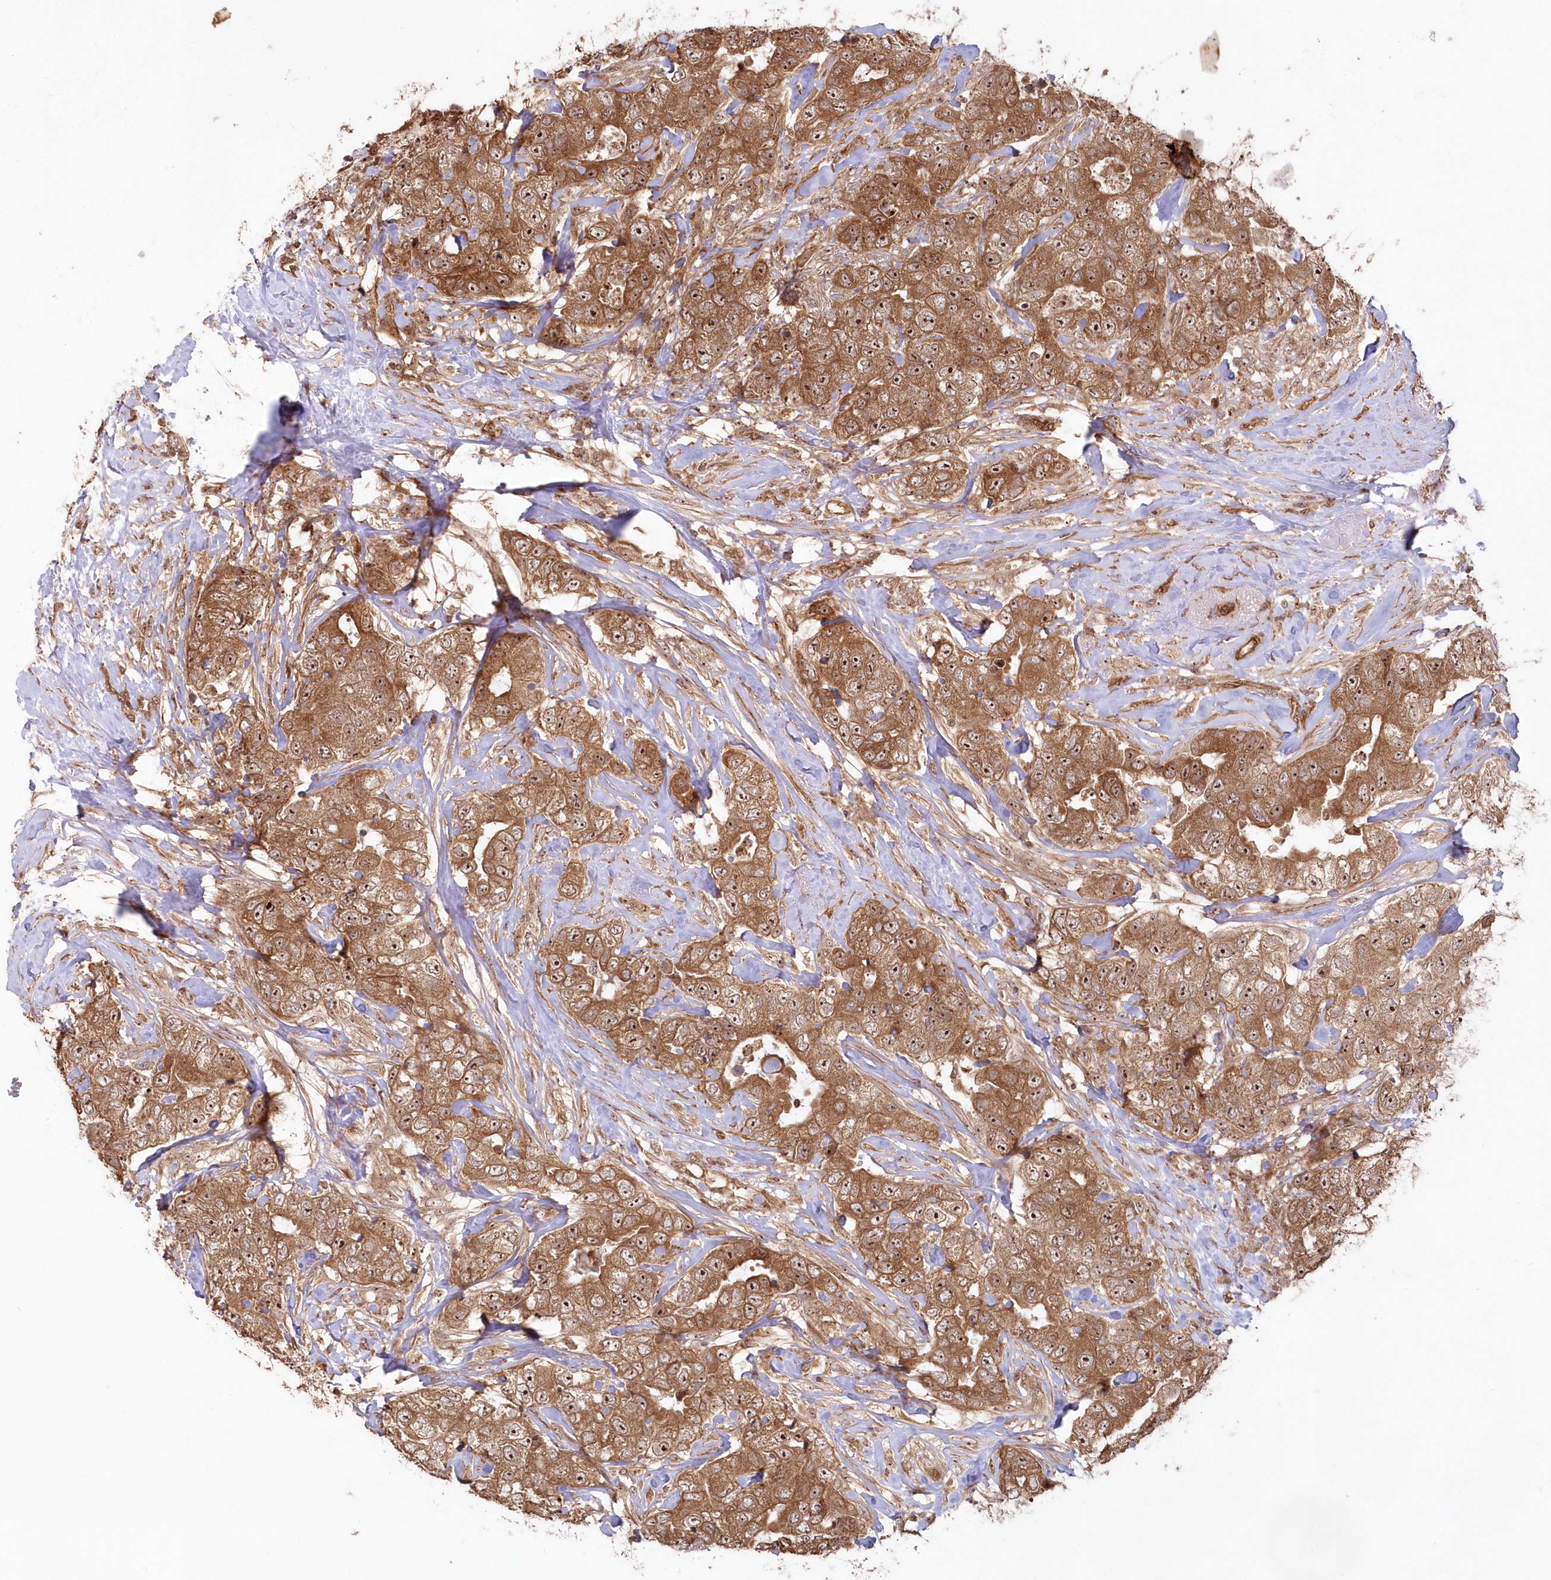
{"staining": {"intensity": "moderate", "quantity": ">75%", "location": "cytoplasmic/membranous,nuclear"}, "tissue": "breast cancer", "cell_type": "Tumor cells", "image_type": "cancer", "snomed": [{"axis": "morphology", "description": "Duct carcinoma"}, {"axis": "topography", "description": "Breast"}], "caption": "Breast cancer tissue demonstrates moderate cytoplasmic/membranous and nuclear expression in approximately >75% of tumor cells", "gene": "SERINC1", "patient": {"sex": "female", "age": 62}}